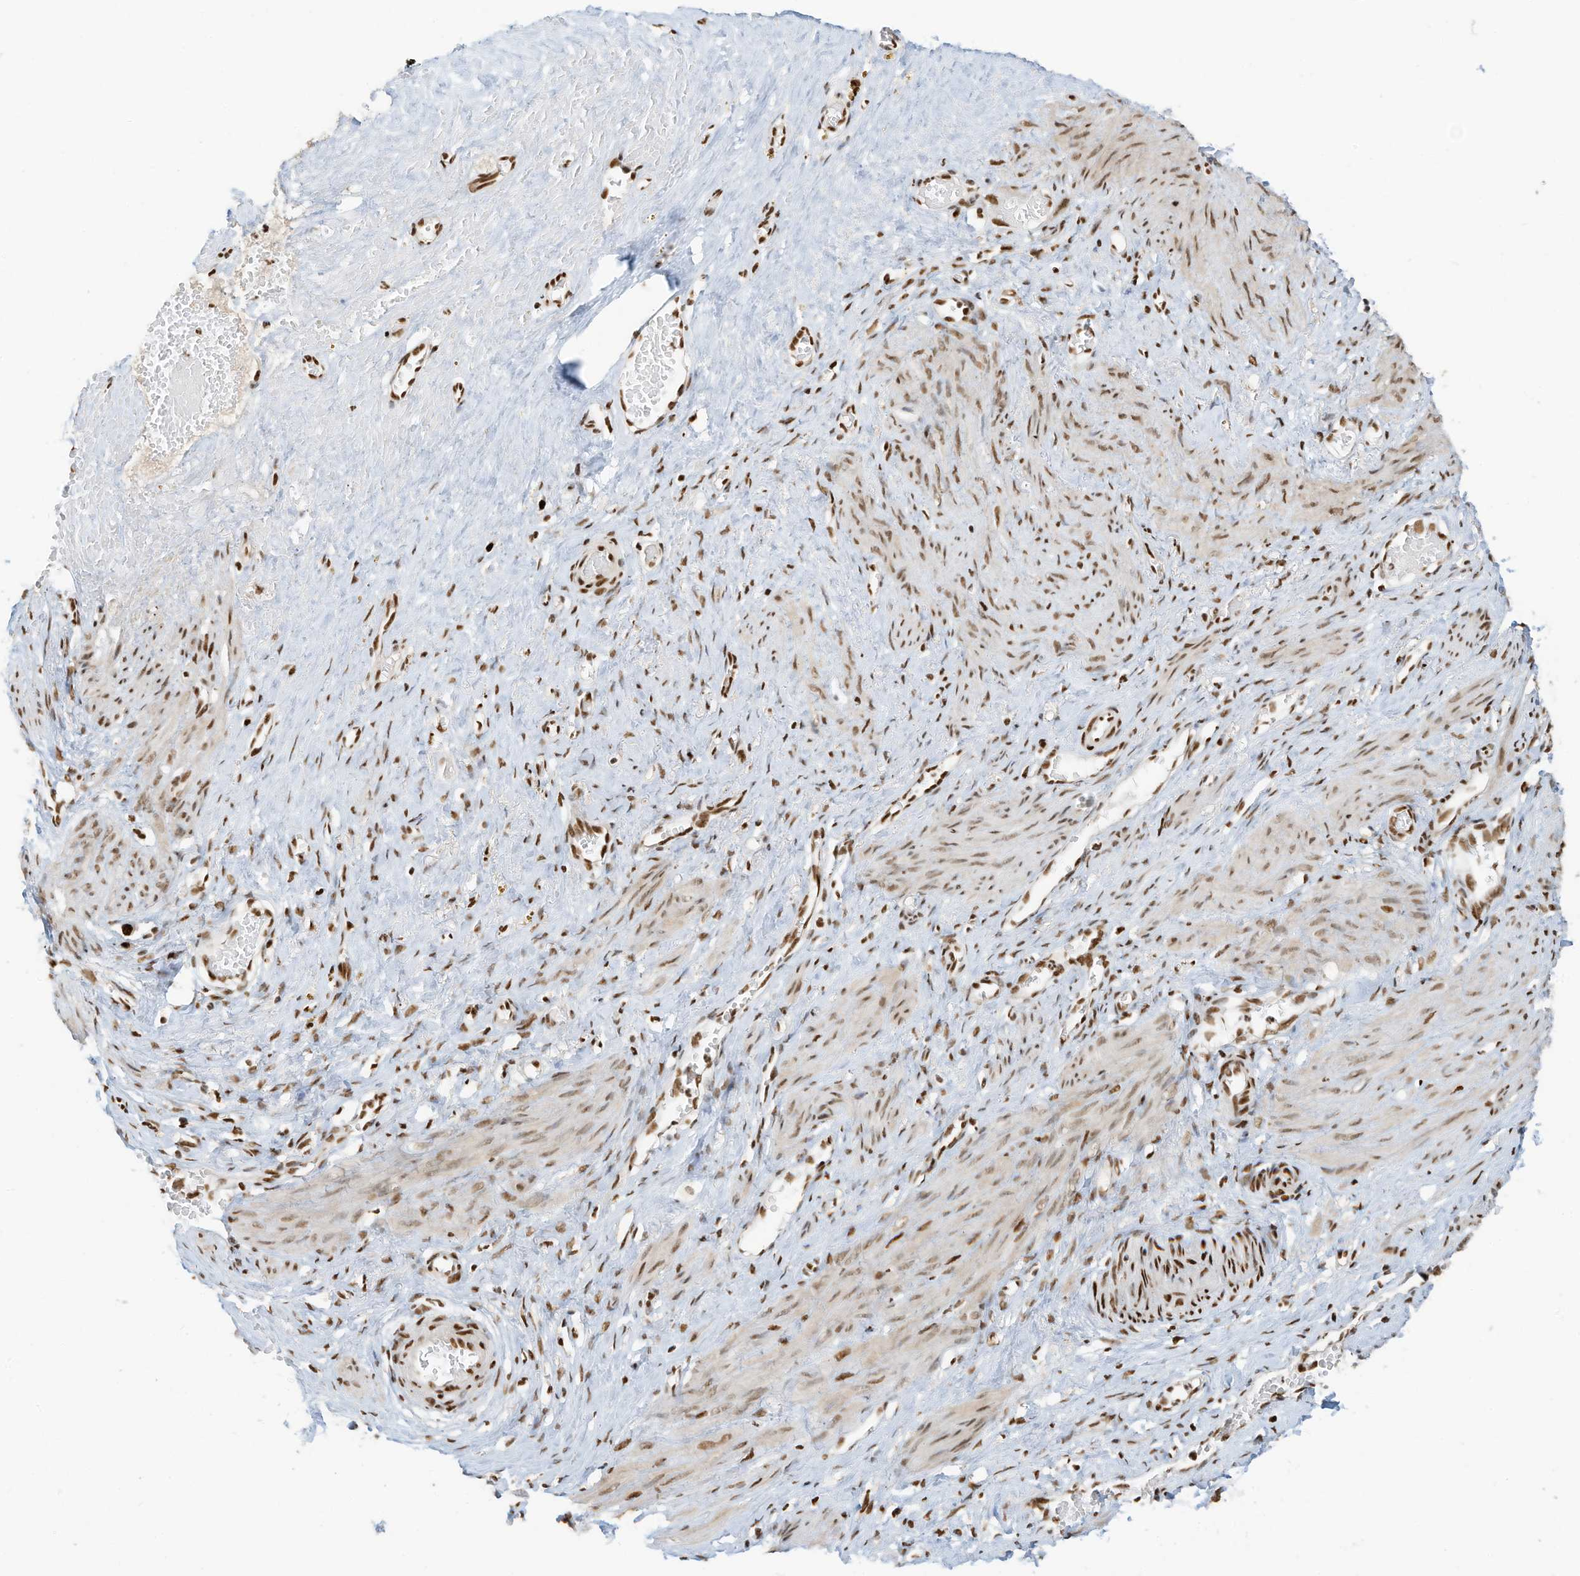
{"staining": {"intensity": "moderate", "quantity": ">75%", "location": "nuclear"}, "tissue": "smooth muscle", "cell_type": "Smooth muscle cells", "image_type": "normal", "snomed": [{"axis": "morphology", "description": "Normal tissue, NOS"}, {"axis": "topography", "description": "Endometrium"}], "caption": "Approximately >75% of smooth muscle cells in benign smooth muscle reveal moderate nuclear protein expression as visualized by brown immunohistochemical staining.", "gene": "SAMD15", "patient": {"sex": "female", "age": 33}}